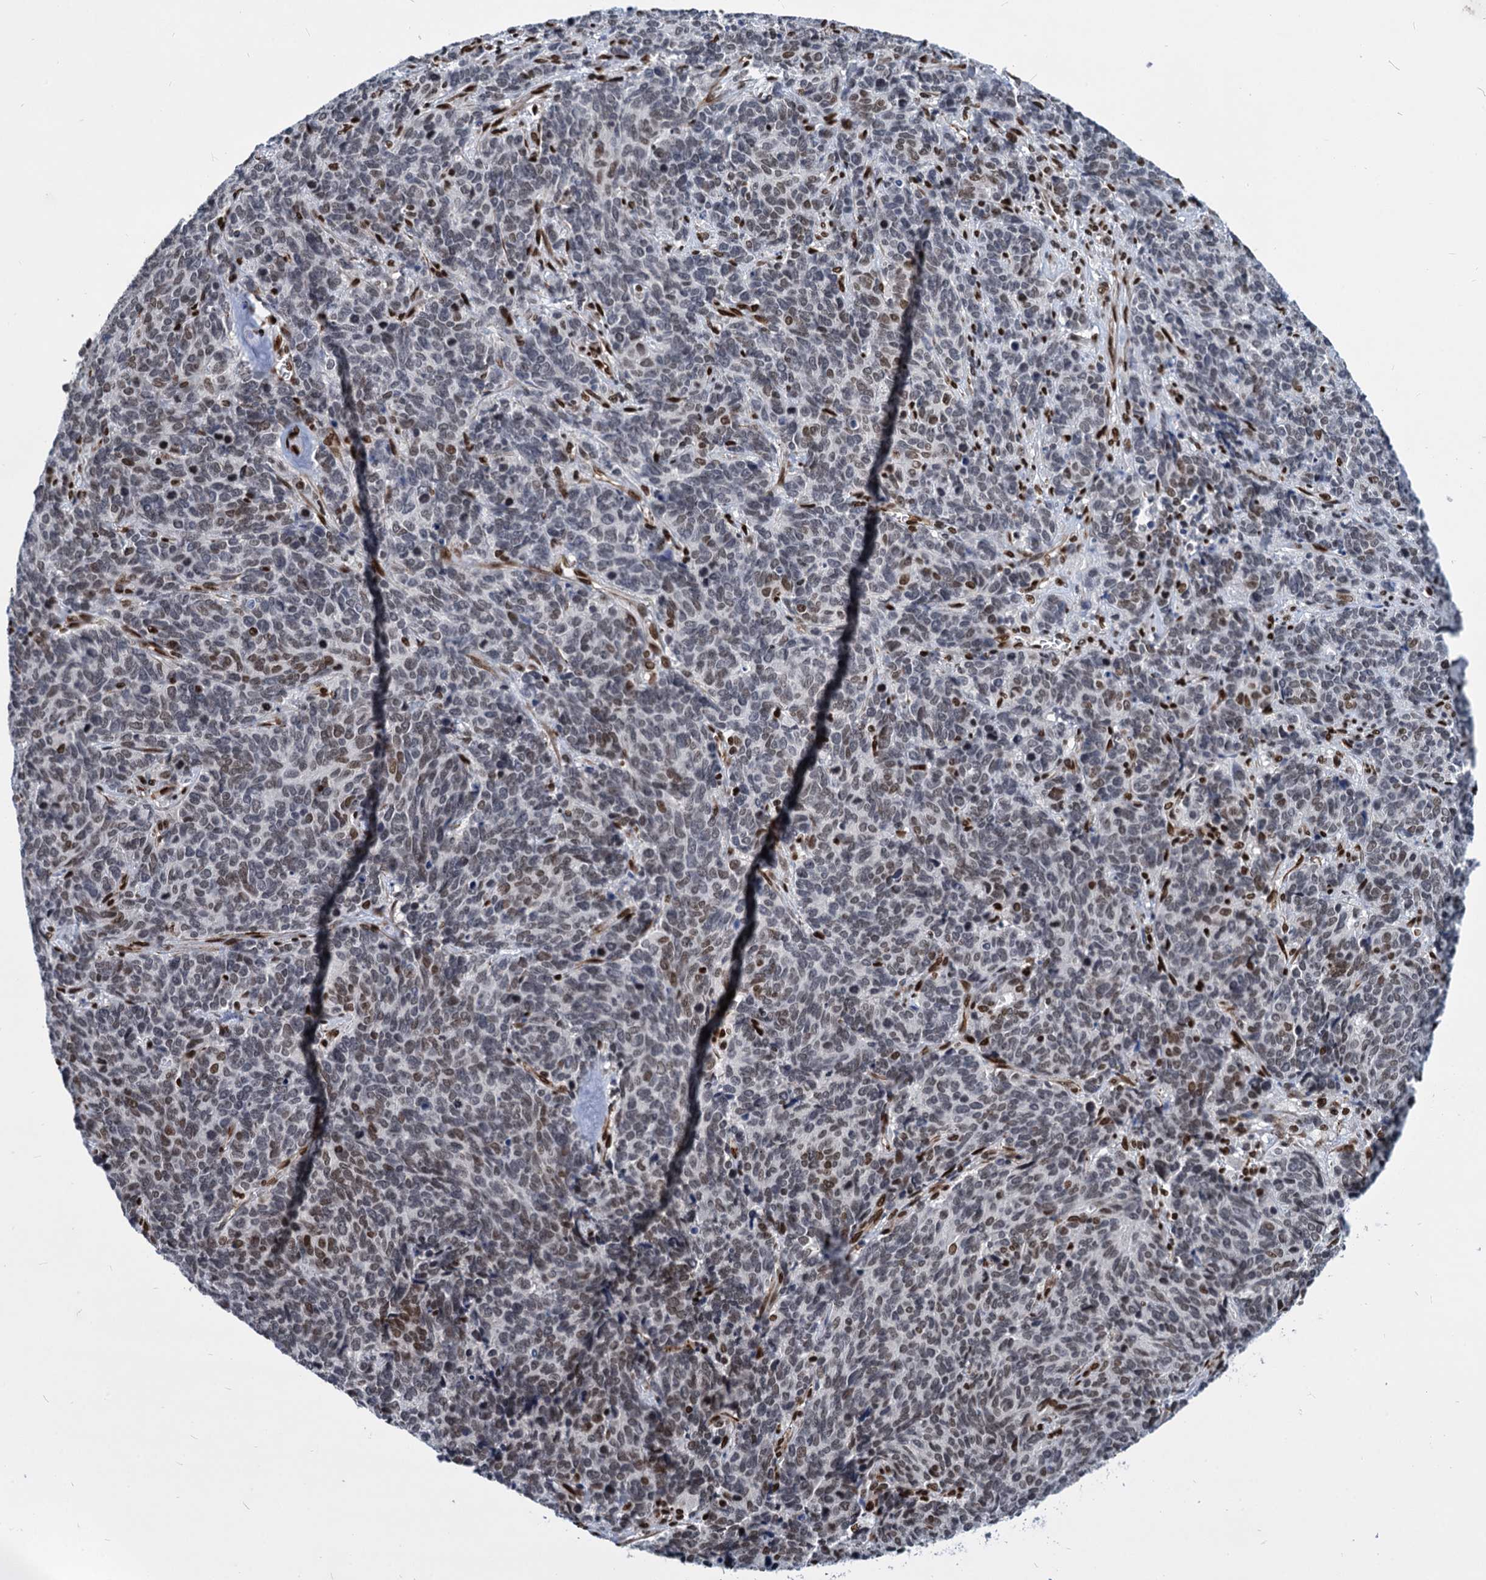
{"staining": {"intensity": "moderate", "quantity": "<25%", "location": "nuclear"}, "tissue": "cervical cancer", "cell_type": "Tumor cells", "image_type": "cancer", "snomed": [{"axis": "morphology", "description": "Squamous cell carcinoma, NOS"}, {"axis": "topography", "description": "Cervix"}], "caption": "A brown stain labels moderate nuclear staining of a protein in human cervical squamous cell carcinoma tumor cells.", "gene": "MECP2", "patient": {"sex": "female", "age": 60}}